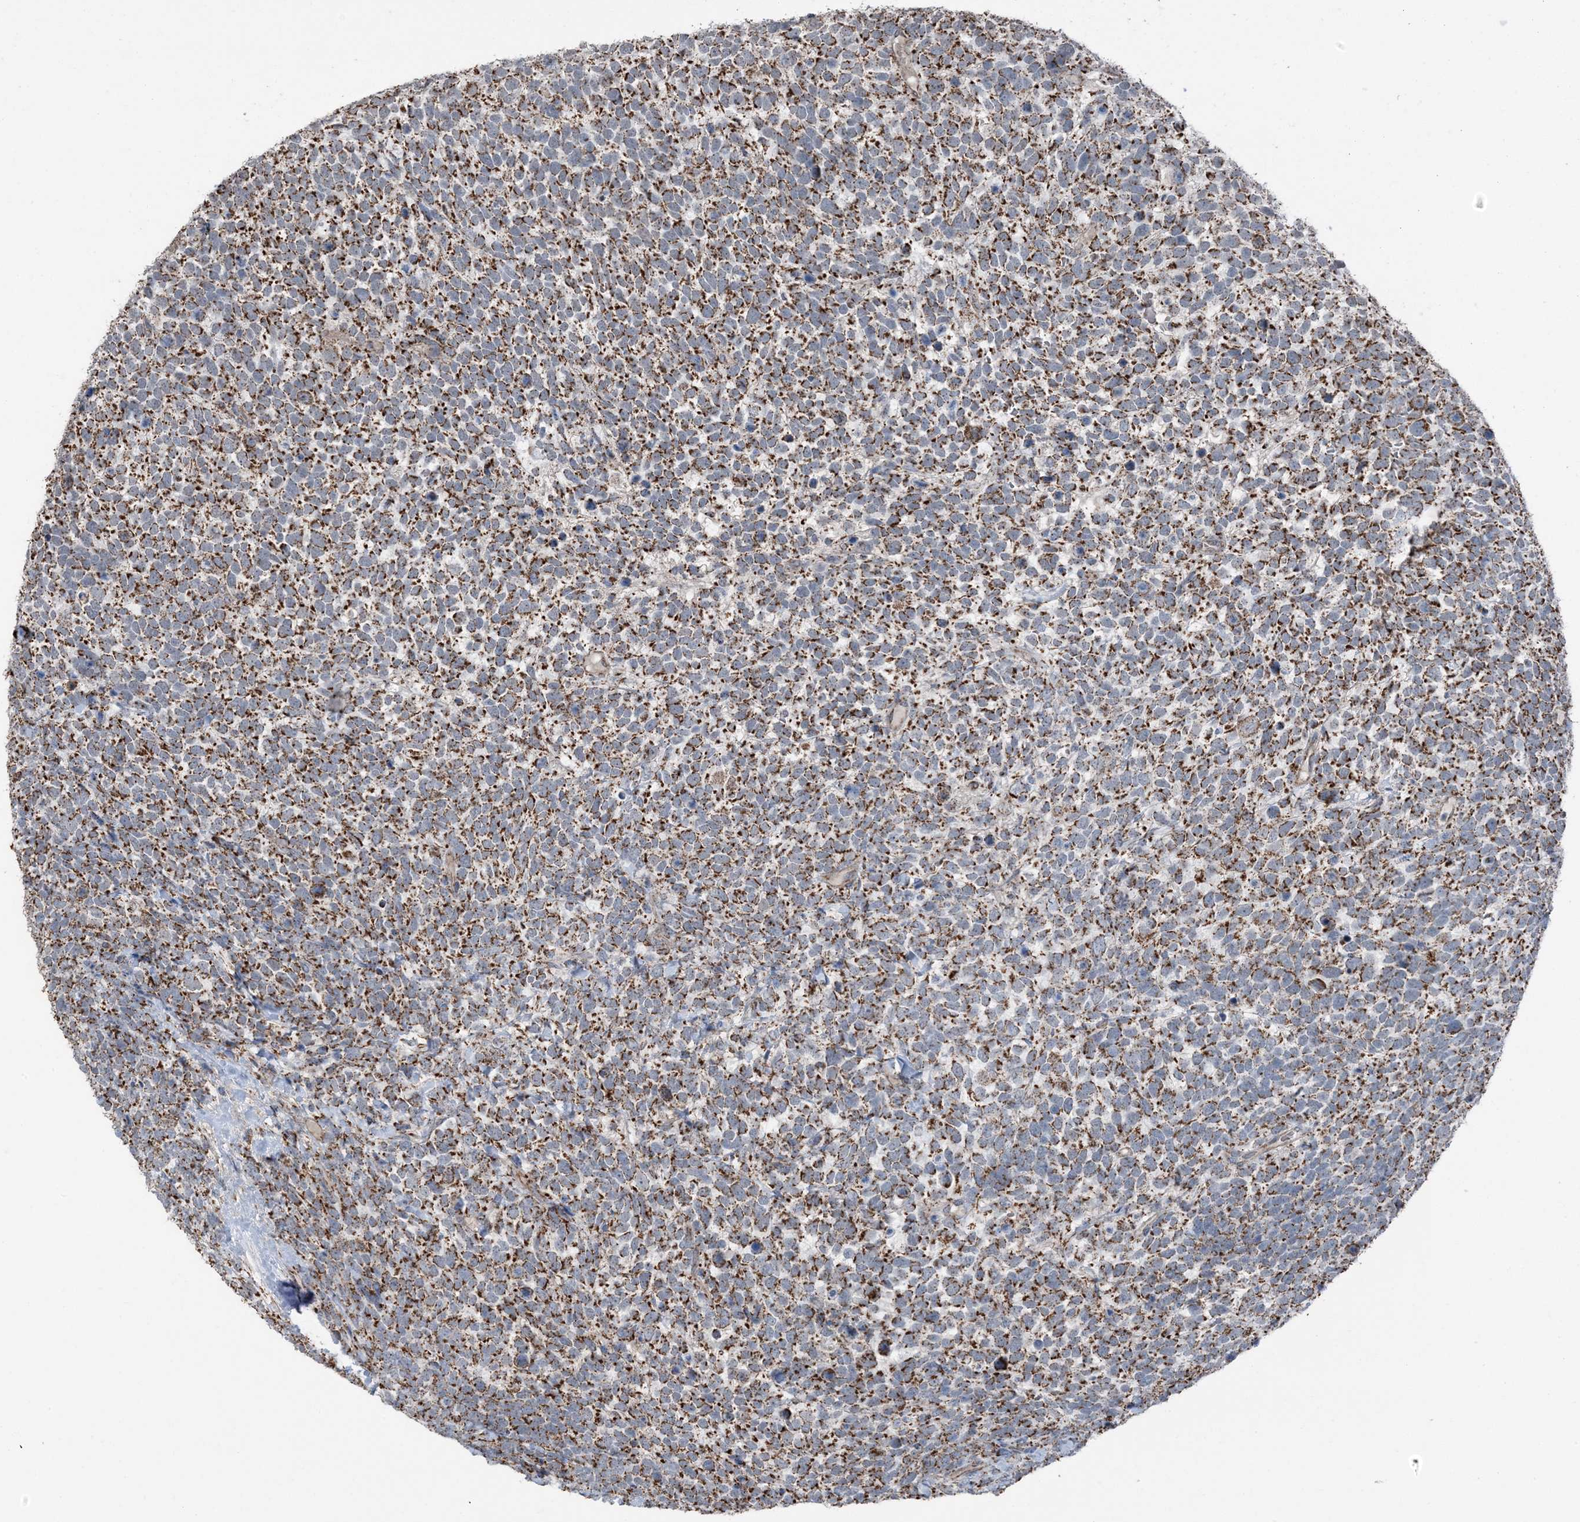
{"staining": {"intensity": "strong", "quantity": ">75%", "location": "cytoplasmic/membranous"}, "tissue": "urothelial cancer", "cell_type": "Tumor cells", "image_type": "cancer", "snomed": [{"axis": "morphology", "description": "Urothelial carcinoma, High grade"}, {"axis": "topography", "description": "Urinary bladder"}], "caption": "Brown immunohistochemical staining in human urothelial cancer shows strong cytoplasmic/membranous expression in about >75% of tumor cells.", "gene": "PILRB", "patient": {"sex": "female", "age": 82}}